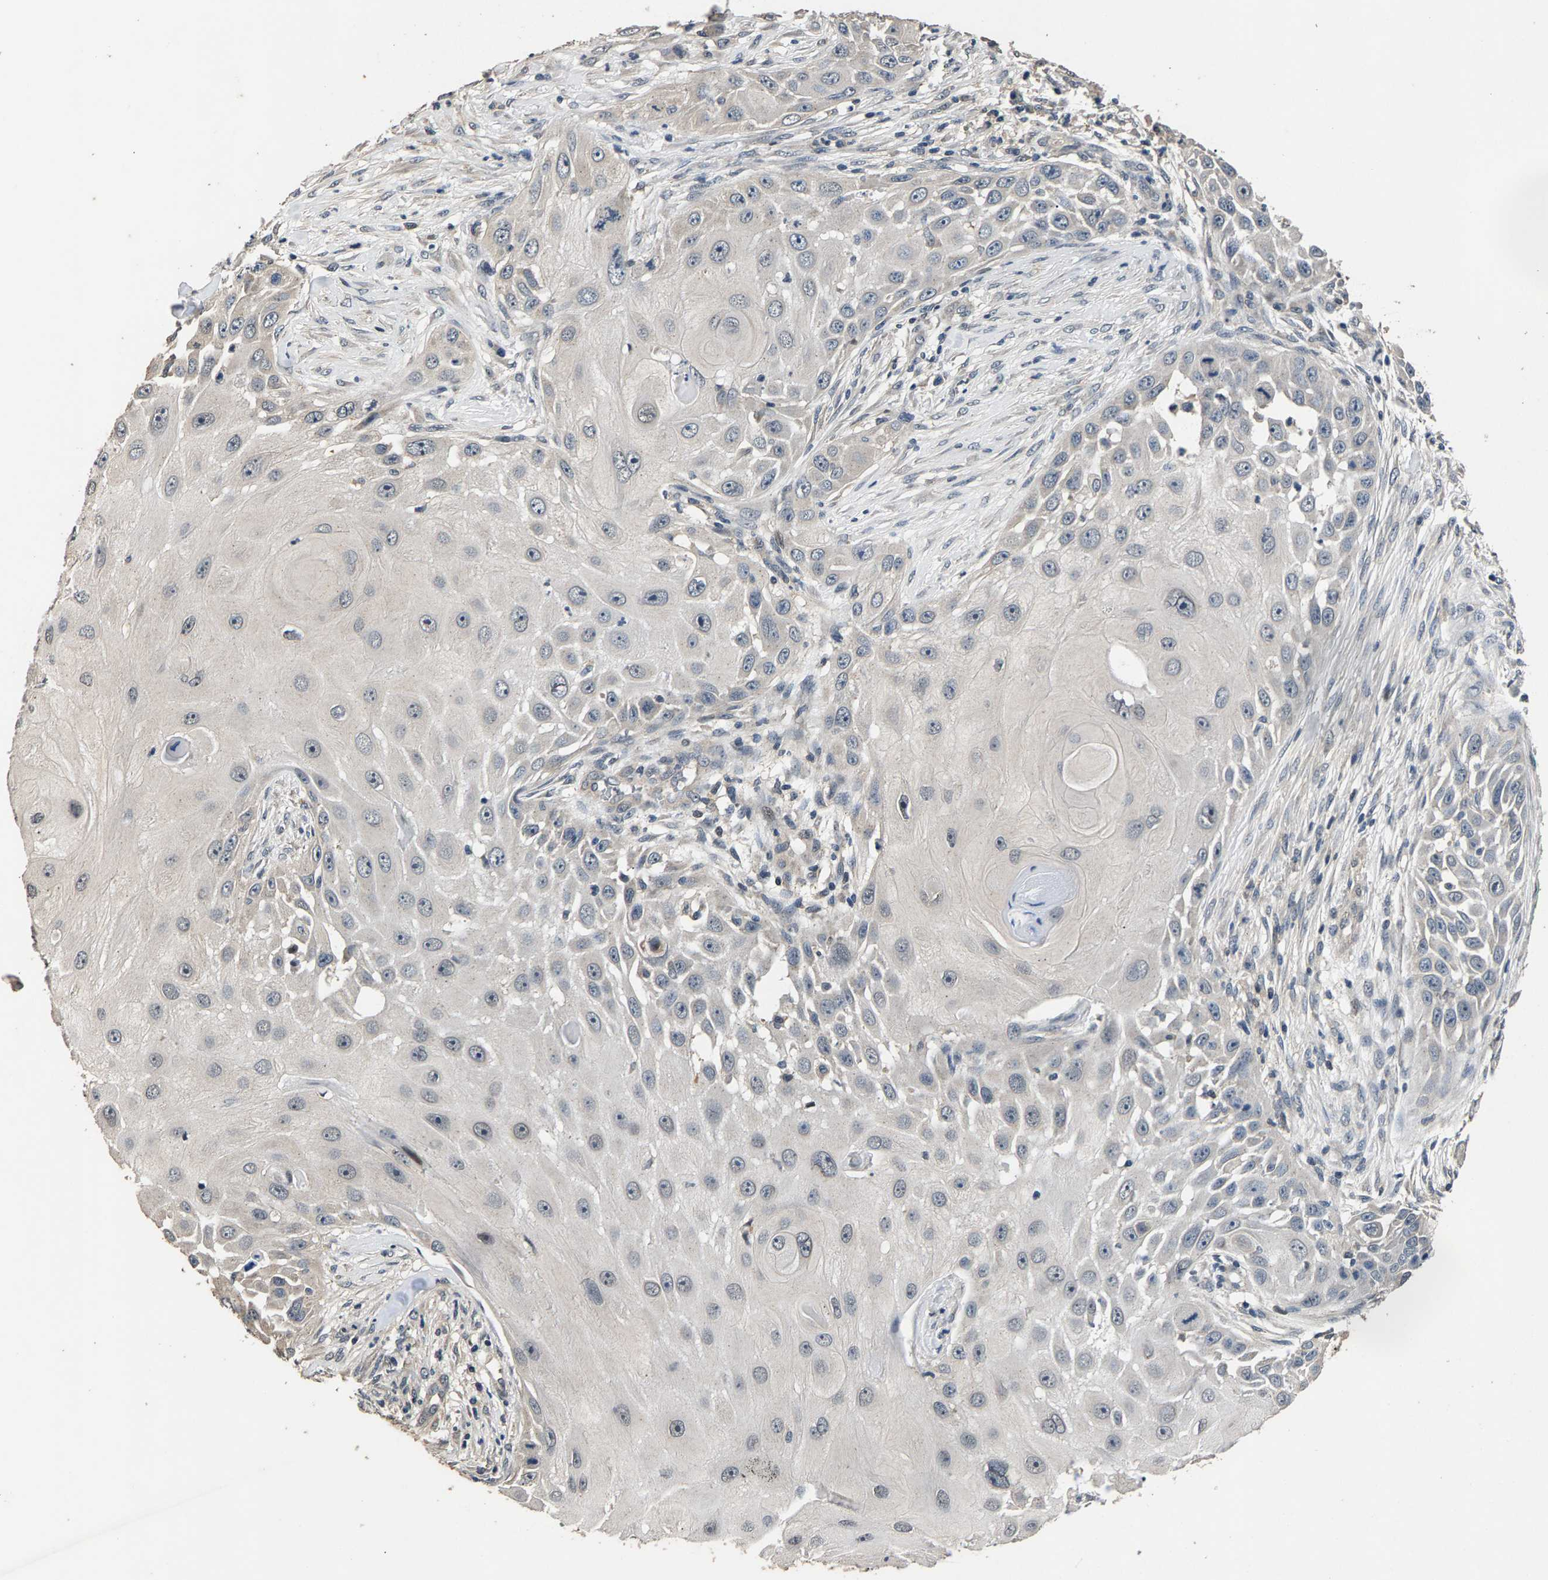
{"staining": {"intensity": "weak", "quantity": "<25%", "location": "cytoplasmic/membranous"}, "tissue": "skin cancer", "cell_type": "Tumor cells", "image_type": "cancer", "snomed": [{"axis": "morphology", "description": "Squamous cell carcinoma, NOS"}, {"axis": "topography", "description": "Skin"}], "caption": "High power microscopy image of an IHC photomicrograph of skin cancer, revealing no significant positivity in tumor cells.", "gene": "RBM33", "patient": {"sex": "female", "age": 44}}